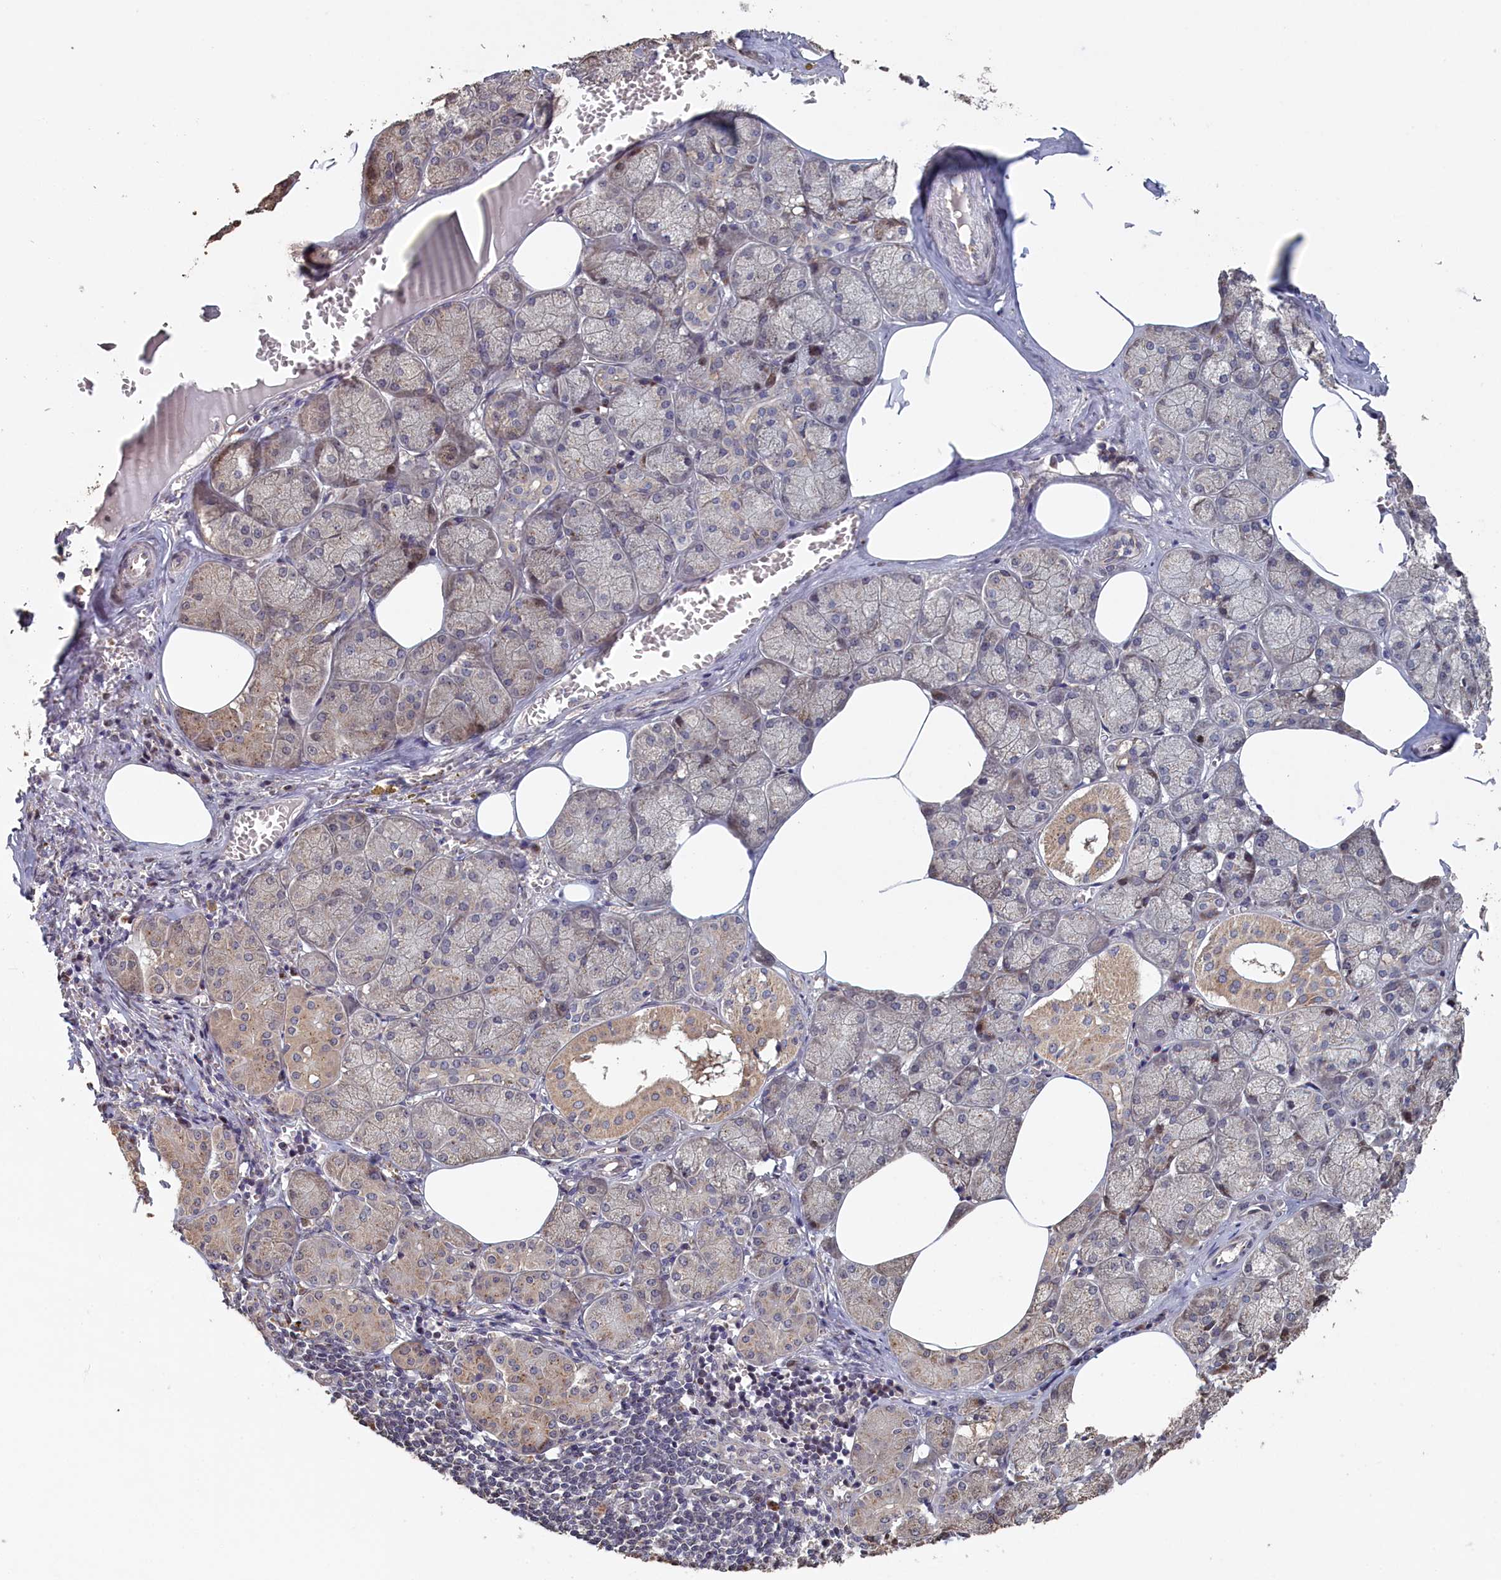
{"staining": {"intensity": "moderate", "quantity": "25%-75%", "location": "cytoplasmic/membranous"}, "tissue": "salivary gland", "cell_type": "Glandular cells", "image_type": "normal", "snomed": [{"axis": "morphology", "description": "Normal tissue, NOS"}, {"axis": "topography", "description": "Salivary gland"}], "caption": "Moderate cytoplasmic/membranous protein expression is seen in about 25%-75% of glandular cells in salivary gland.", "gene": "PIGQ", "patient": {"sex": "male", "age": 62}}